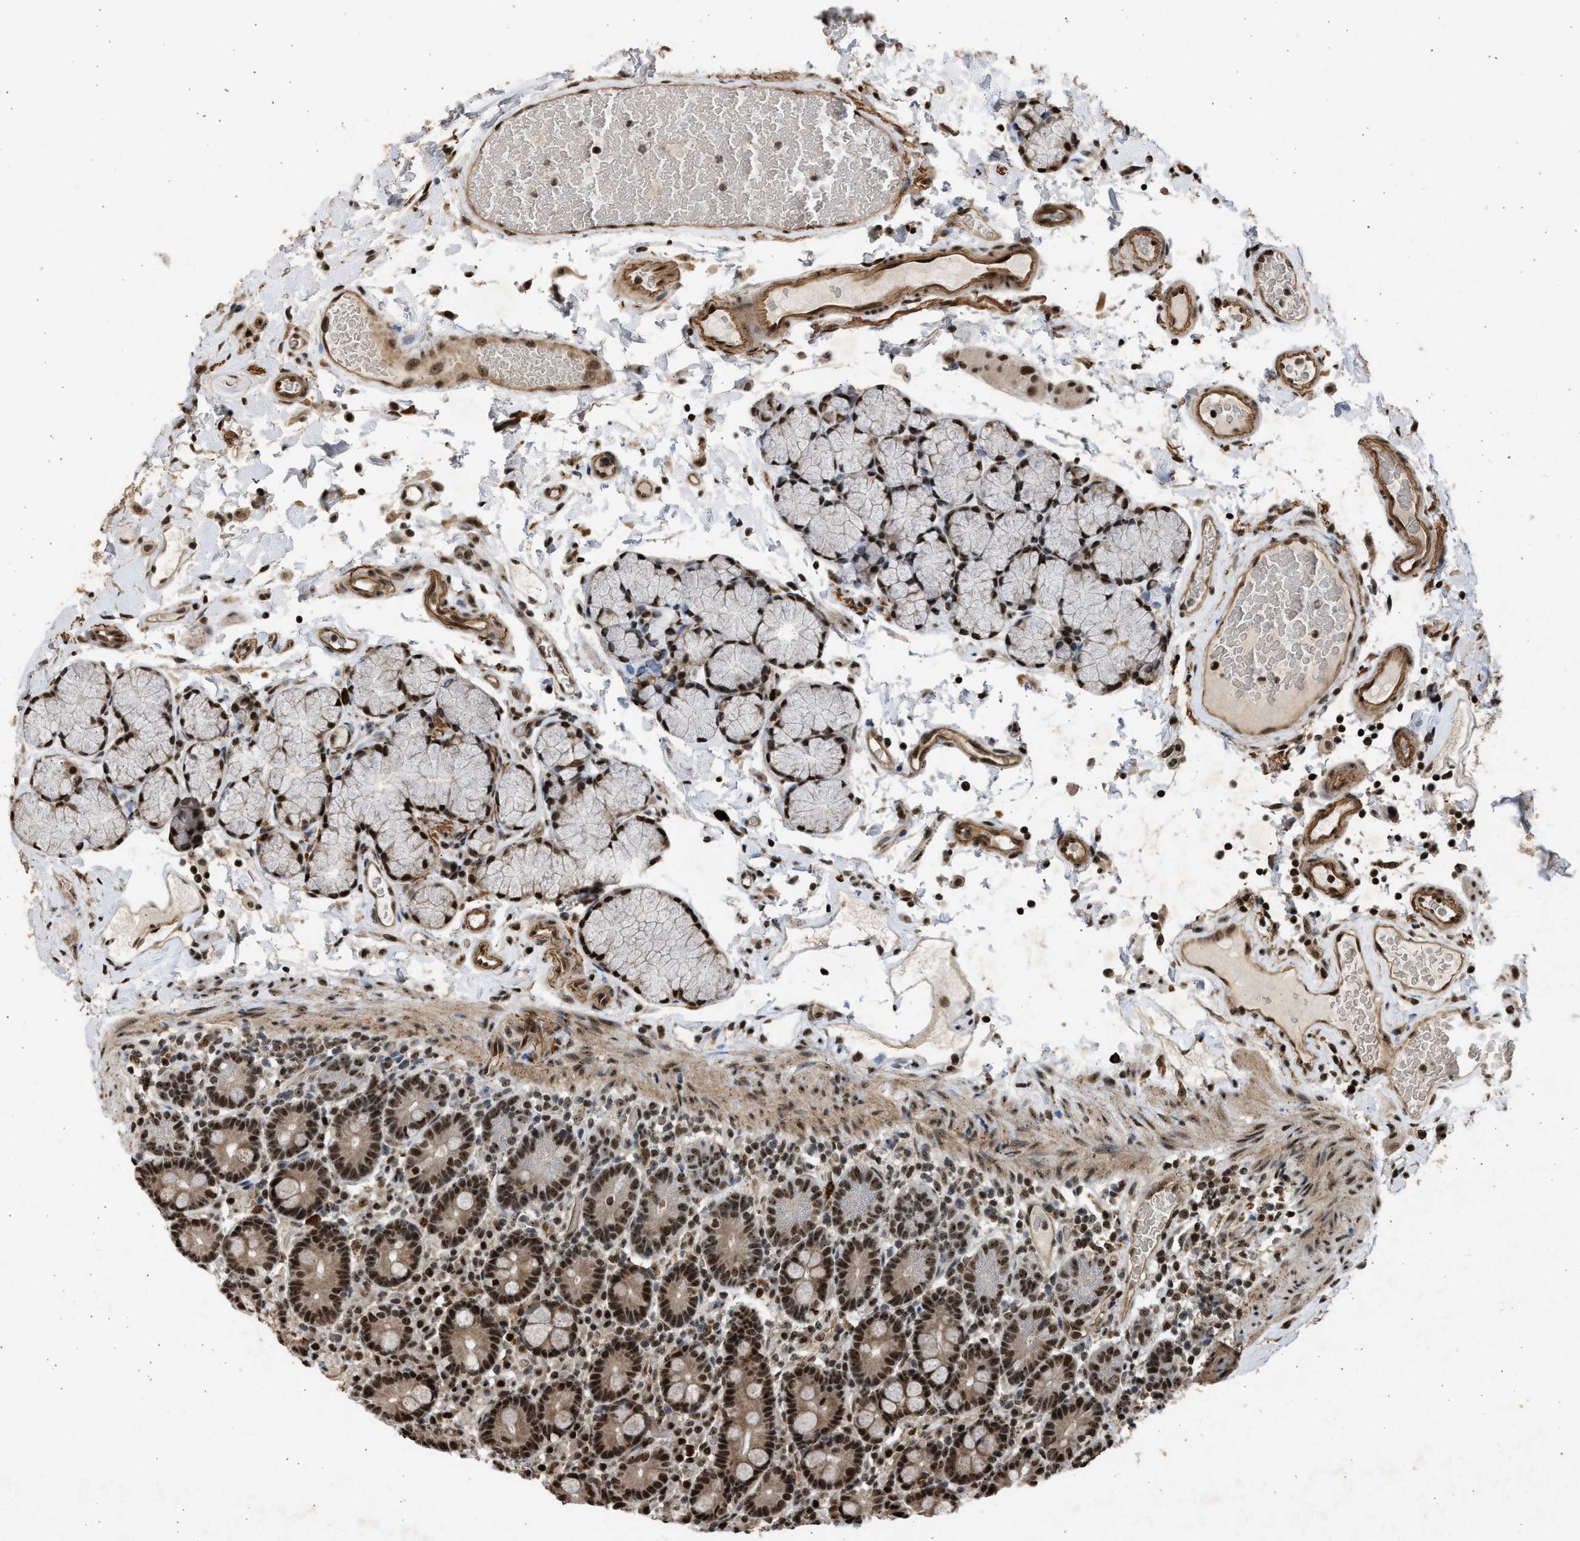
{"staining": {"intensity": "strong", "quantity": ">75%", "location": "cytoplasmic/membranous,nuclear"}, "tissue": "duodenum", "cell_type": "Glandular cells", "image_type": "normal", "snomed": [{"axis": "morphology", "description": "Normal tissue, NOS"}, {"axis": "topography", "description": "Small intestine, NOS"}], "caption": "Strong cytoplasmic/membranous,nuclear protein staining is seen in about >75% of glandular cells in duodenum.", "gene": "TFDP2", "patient": {"sex": "female", "age": 71}}